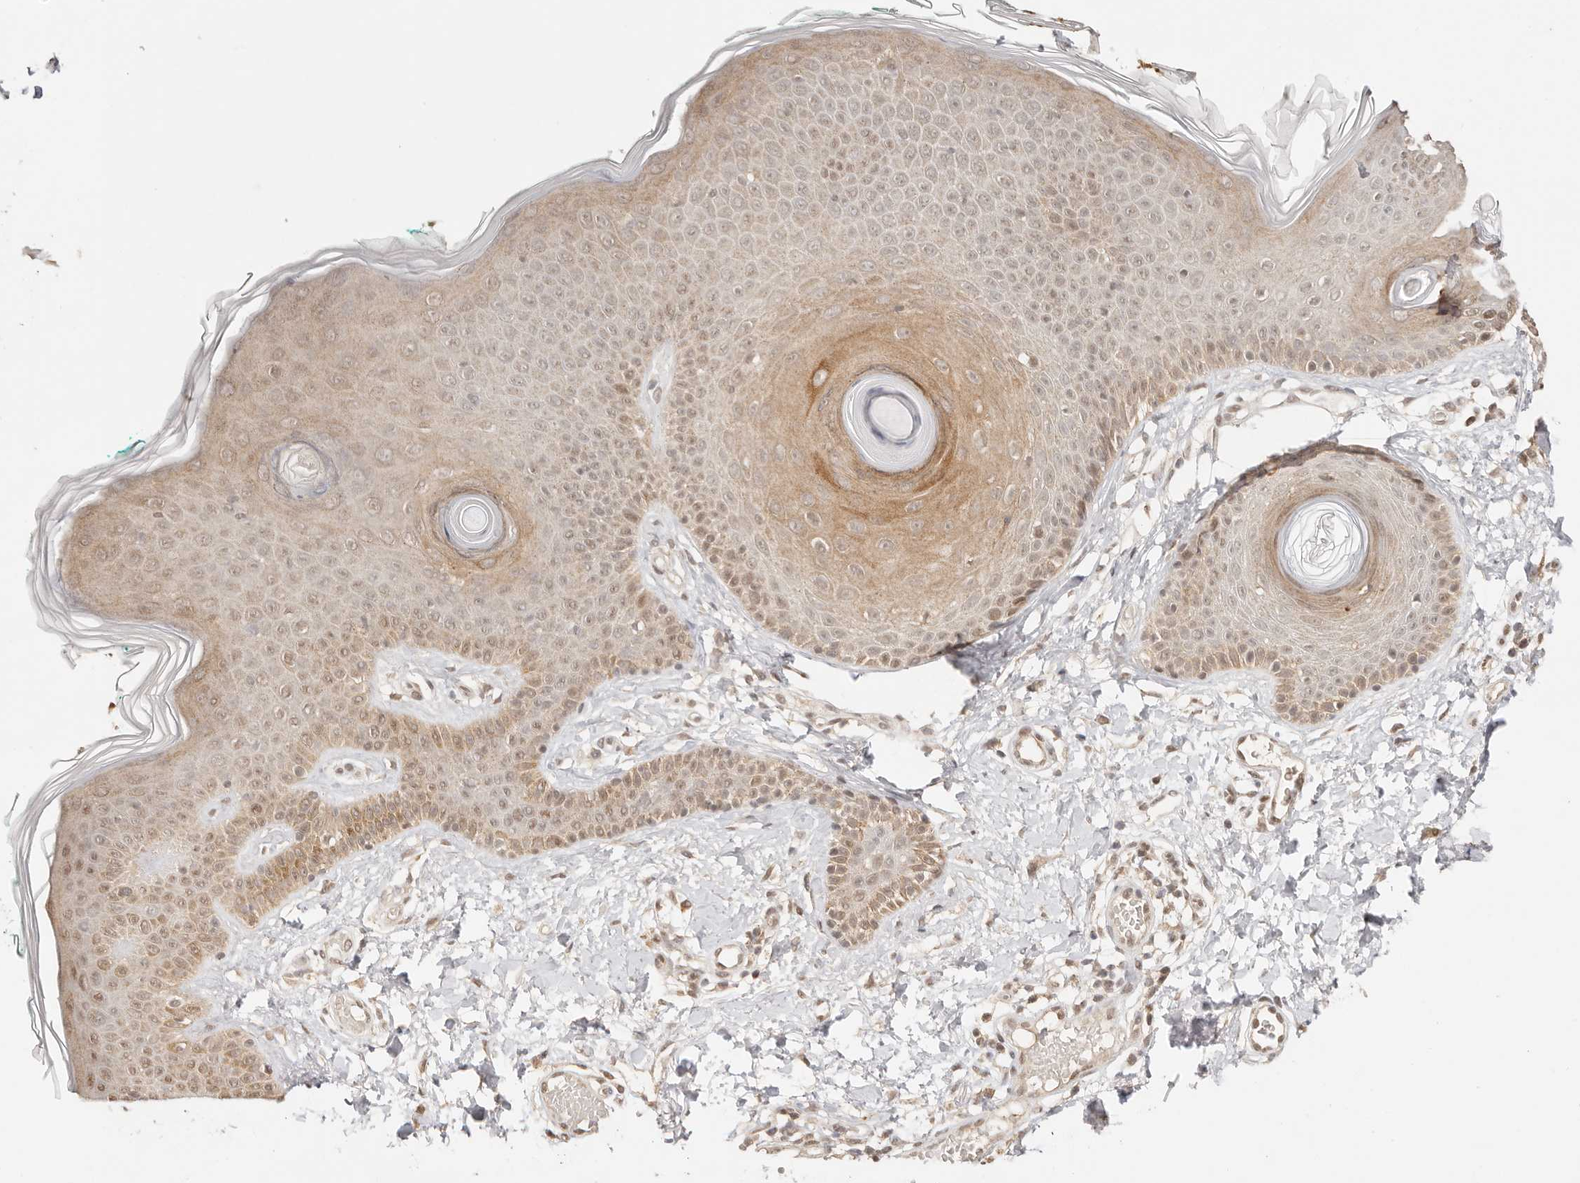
{"staining": {"intensity": "moderate", "quantity": "25%-75%", "location": "cytoplasmic/membranous"}, "tissue": "skin", "cell_type": "Fibroblasts", "image_type": "normal", "snomed": [{"axis": "morphology", "description": "Normal tissue, NOS"}, {"axis": "topography", "description": "Skin"}], "caption": "Immunohistochemical staining of unremarkable human skin demonstrates medium levels of moderate cytoplasmic/membranous positivity in approximately 25%-75% of fibroblasts.", "gene": "RFC3", "patient": {"sex": "male", "age": 37}}